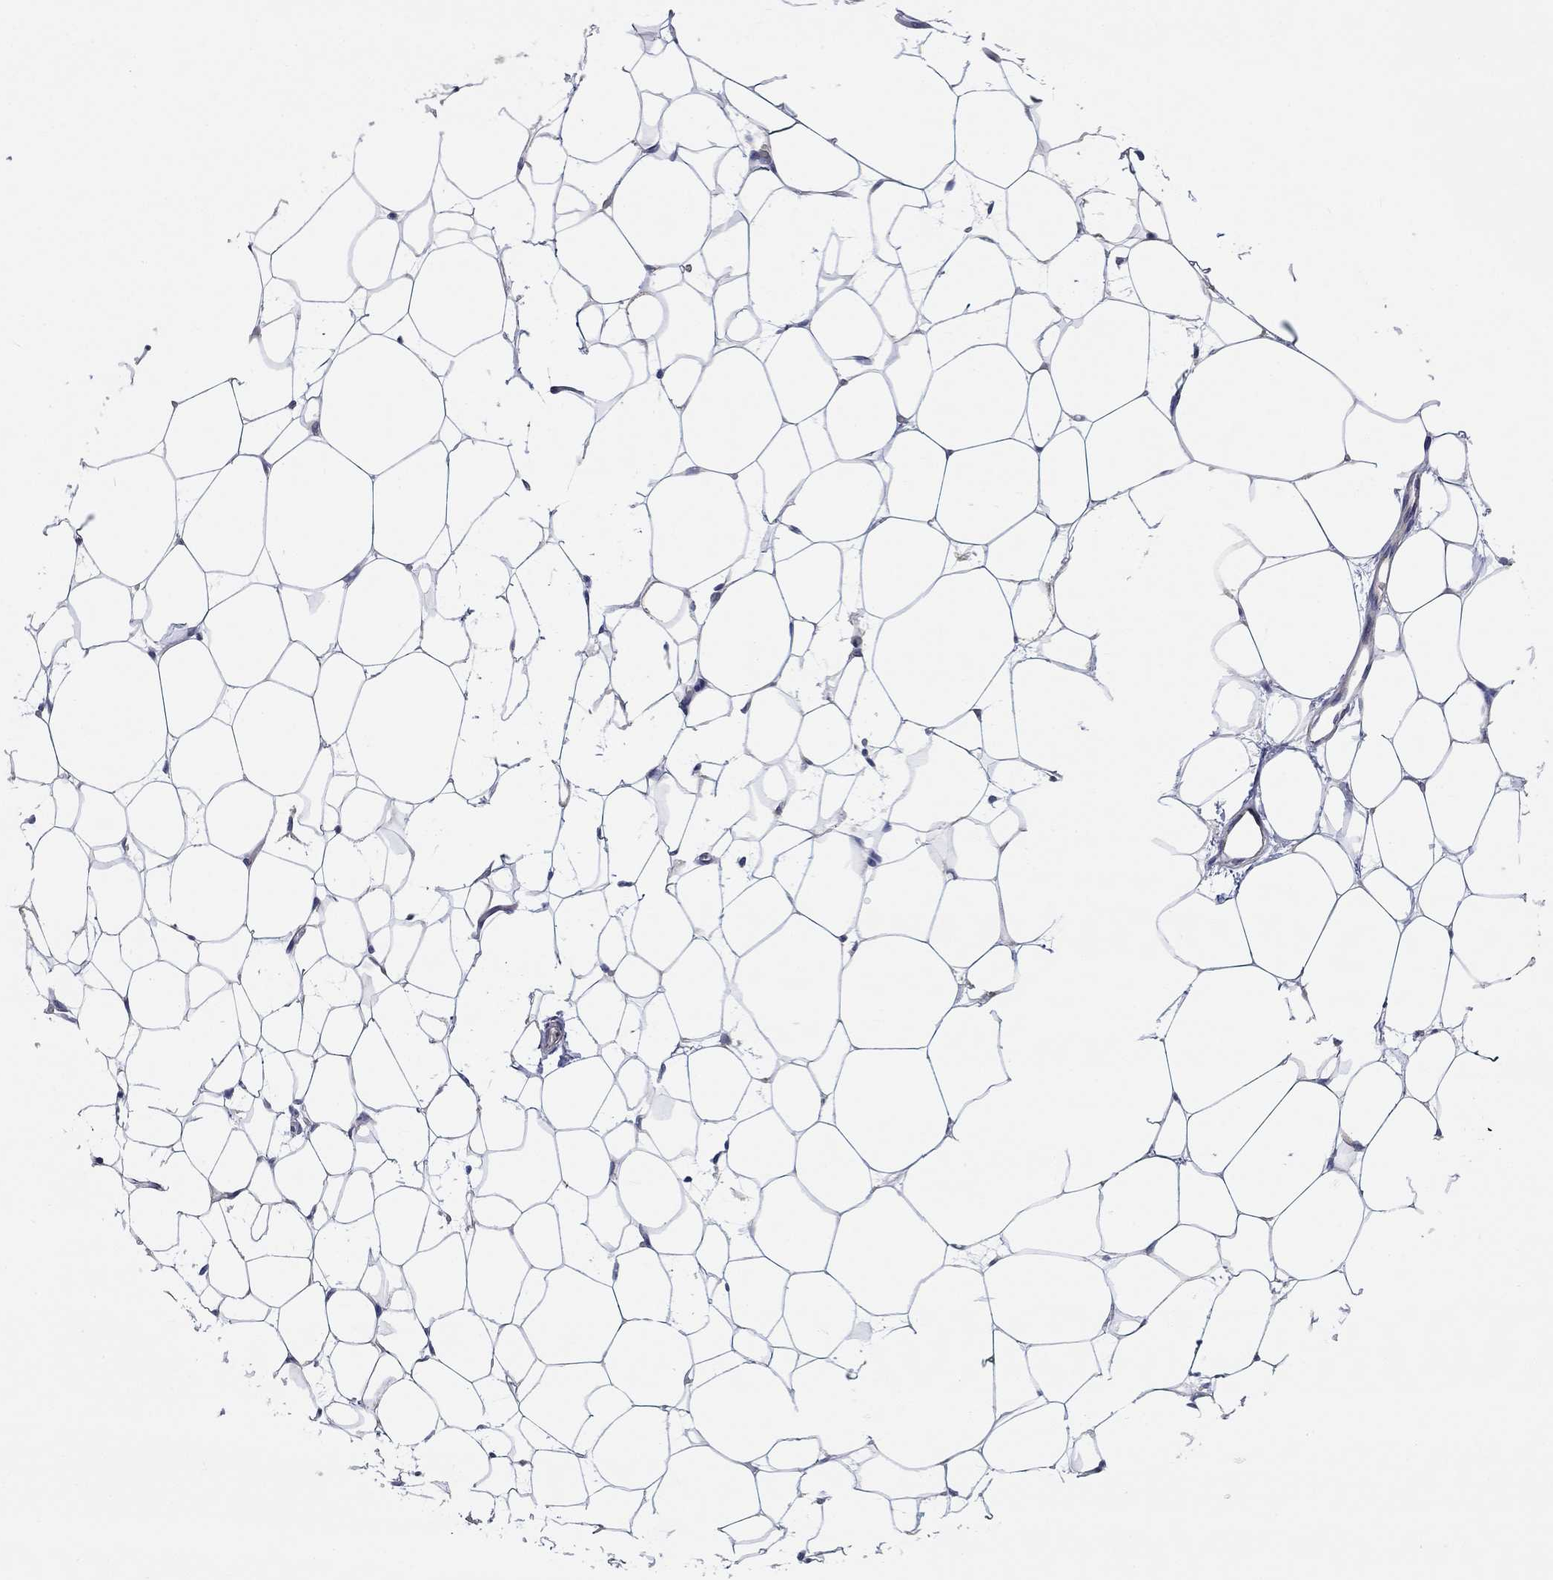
{"staining": {"intensity": "negative", "quantity": "none", "location": "none"}, "tissue": "breast", "cell_type": "Adipocytes", "image_type": "normal", "snomed": [{"axis": "morphology", "description": "Normal tissue, NOS"}, {"axis": "topography", "description": "Breast"}], "caption": "This is an IHC image of benign breast. There is no expression in adipocytes.", "gene": "PRC1", "patient": {"sex": "female", "age": 37}}